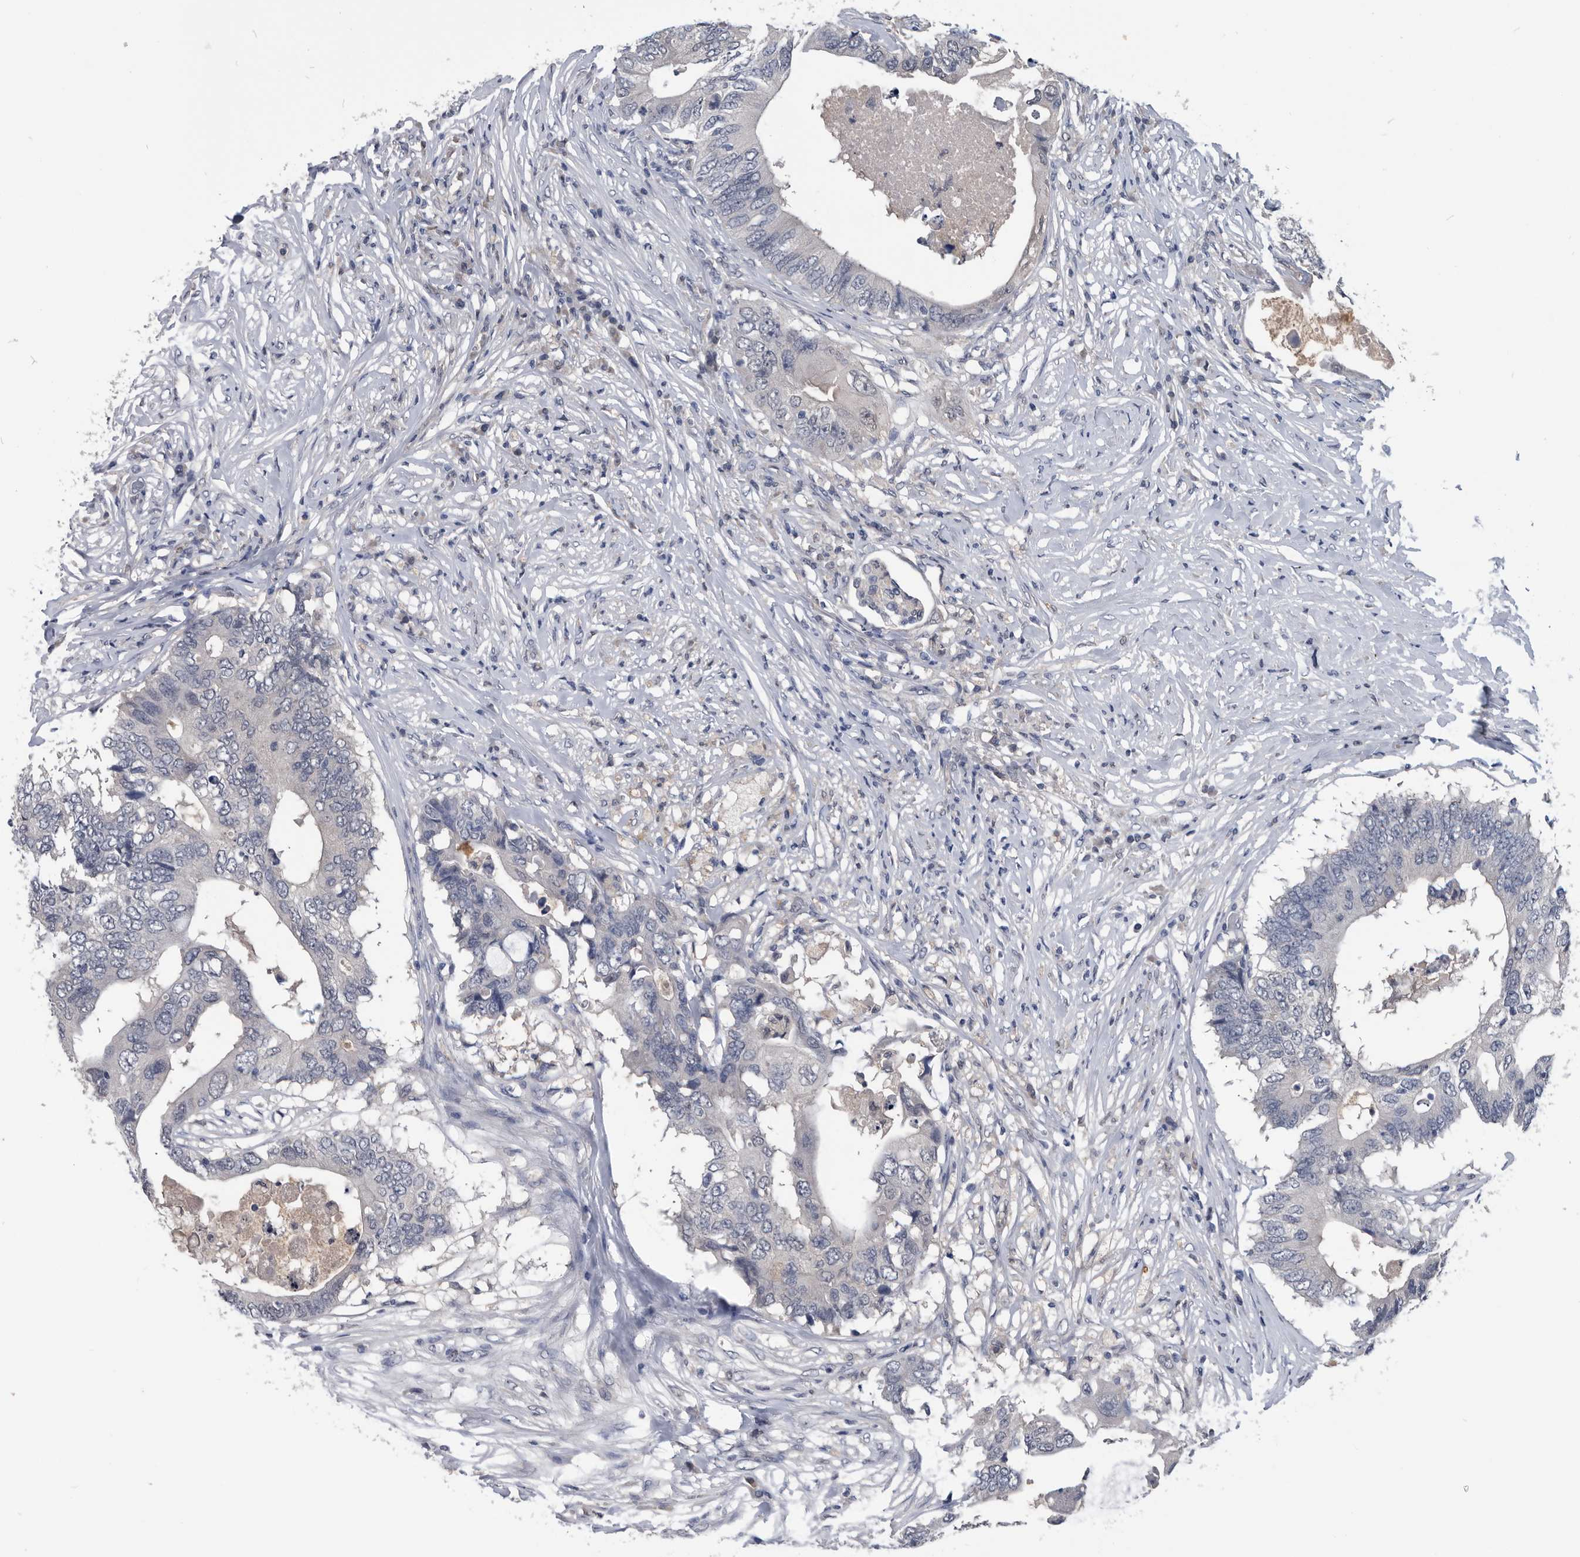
{"staining": {"intensity": "negative", "quantity": "none", "location": "none"}, "tissue": "colorectal cancer", "cell_type": "Tumor cells", "image_type": "cancer", "snomed": [{"axis": "morphology", "description": "Adenocarcinoma, NOS"}, {"axis": "topography", "description": "Colon"}], "caption": "The photomicrograph displays no staining of tumor cells in adenocarcinoma (colorectal).", "gene": "PDXK", "patient": {"sex": "male", "age": 71}}